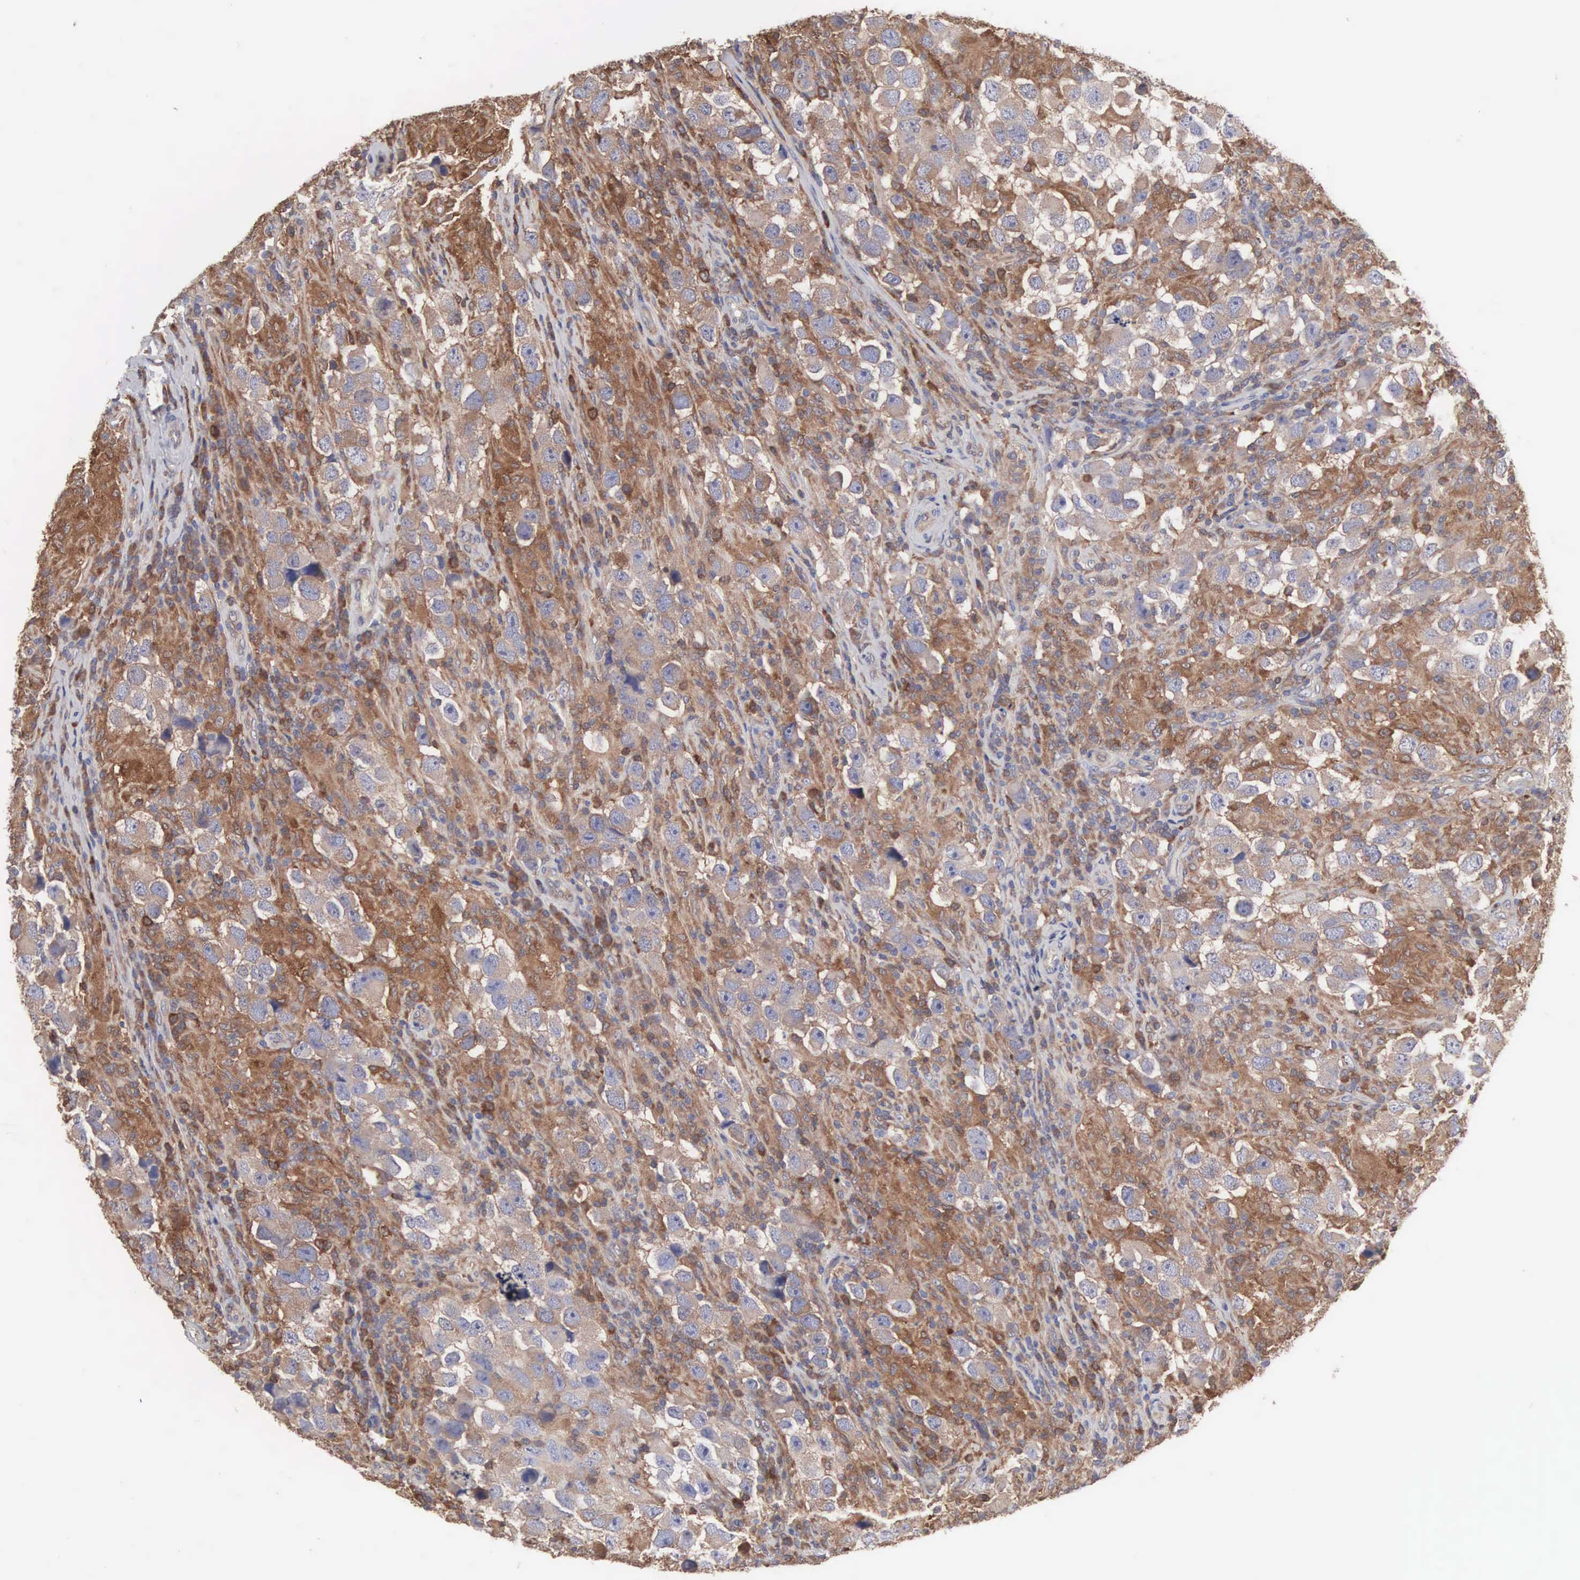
{"staining": {"intensity": "moderate", "quantity": ">75%", "location": "cytoplasmic/membranous"}, "tissue": "testis cancer", "cell_type": "Tumor cells", "image_type": "cancer", "snomed": [{"axis": "morphology", "description": "Carcinoma, Embryonal, NOS"}, {"axis": "topography", "description": "Testis"}], "caption": "Brown immunohistochemical staining in human testis cancer (embryonal carcinoma) displays moderate cytoplasmic/membranous staining in approximately >75% of tumor cells.", "gene": "MTHFD1", "patient": {"sex": "male", "age": 21}}